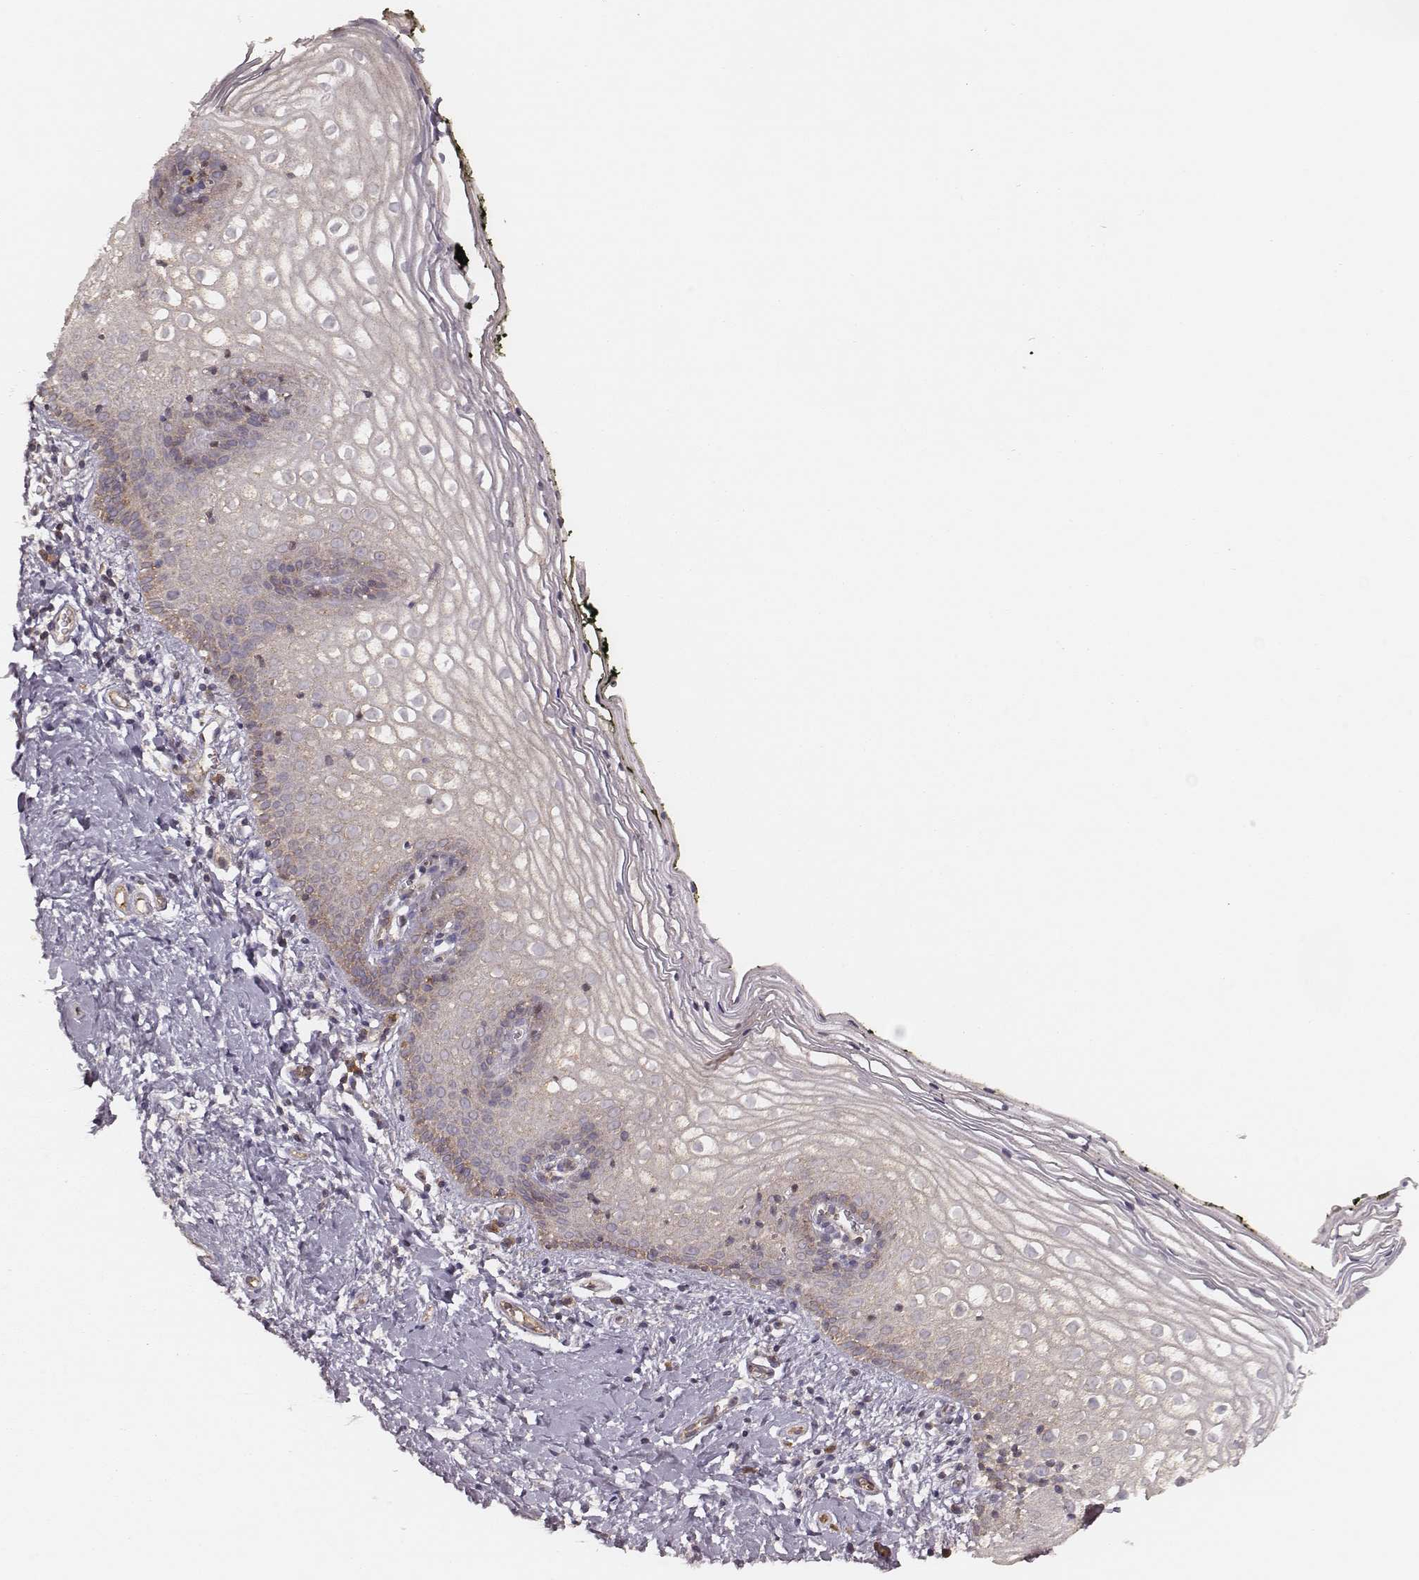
{"staining": {"intensity": "weak", "quantity": "<25%", "location": "cytoplasmic/membranous"}, "tissue": "vagina", "cell_type": "Squamous epithelial cells", "image_type": "normal", "snomed": [{"axis": "morphology", "description": "Normal tissue, NOS"}, {"axis": "topography", "description": "Vagina"}], "caption": "This is an immunohistochemistry (IHC) histopathology image of normal human vagina. There is no expression in squamous epithelial cells.", "gene": "CARS1", "patient": {"sex": "female", "age": 47}}